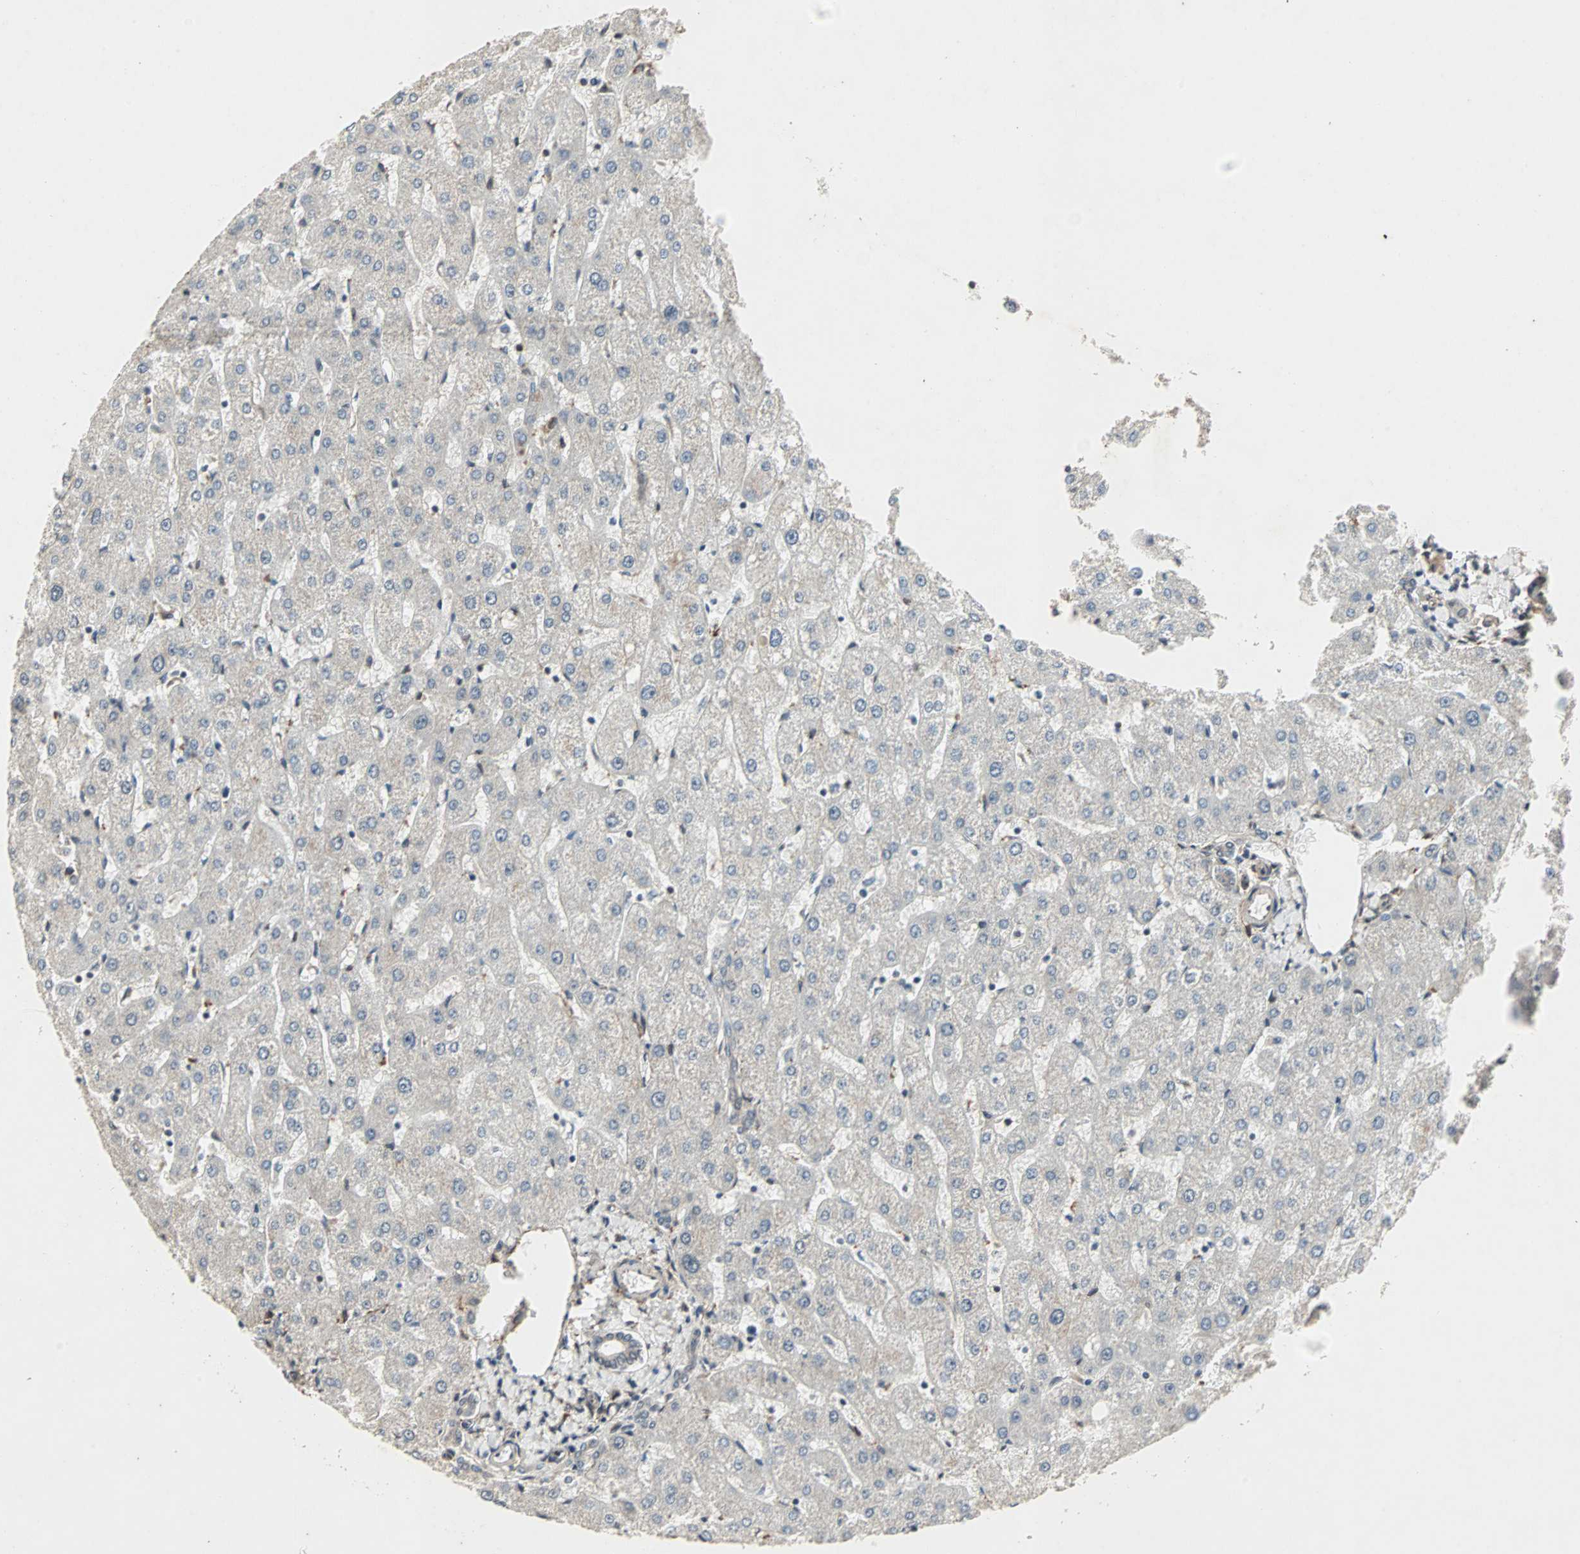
{"staining": {"intensity": "negative", "quantity": "none", "location": "none"}, "tissue": "liver", "cell_type": "Cholangiocytes", "image_type": "normal", "snomed": [{"axis": "morphology", "description": "Normal tissue, NOS"}, {"axis": "topography", "description": "Liver"}], "caption": "There is no significant staining in cholangiocytes of liver. (Immunohistochemistry (ihc), brightfield microscopy, high magnification).", "gene": "TRPV4", "patient": {"sex": "male", "age": 67}}